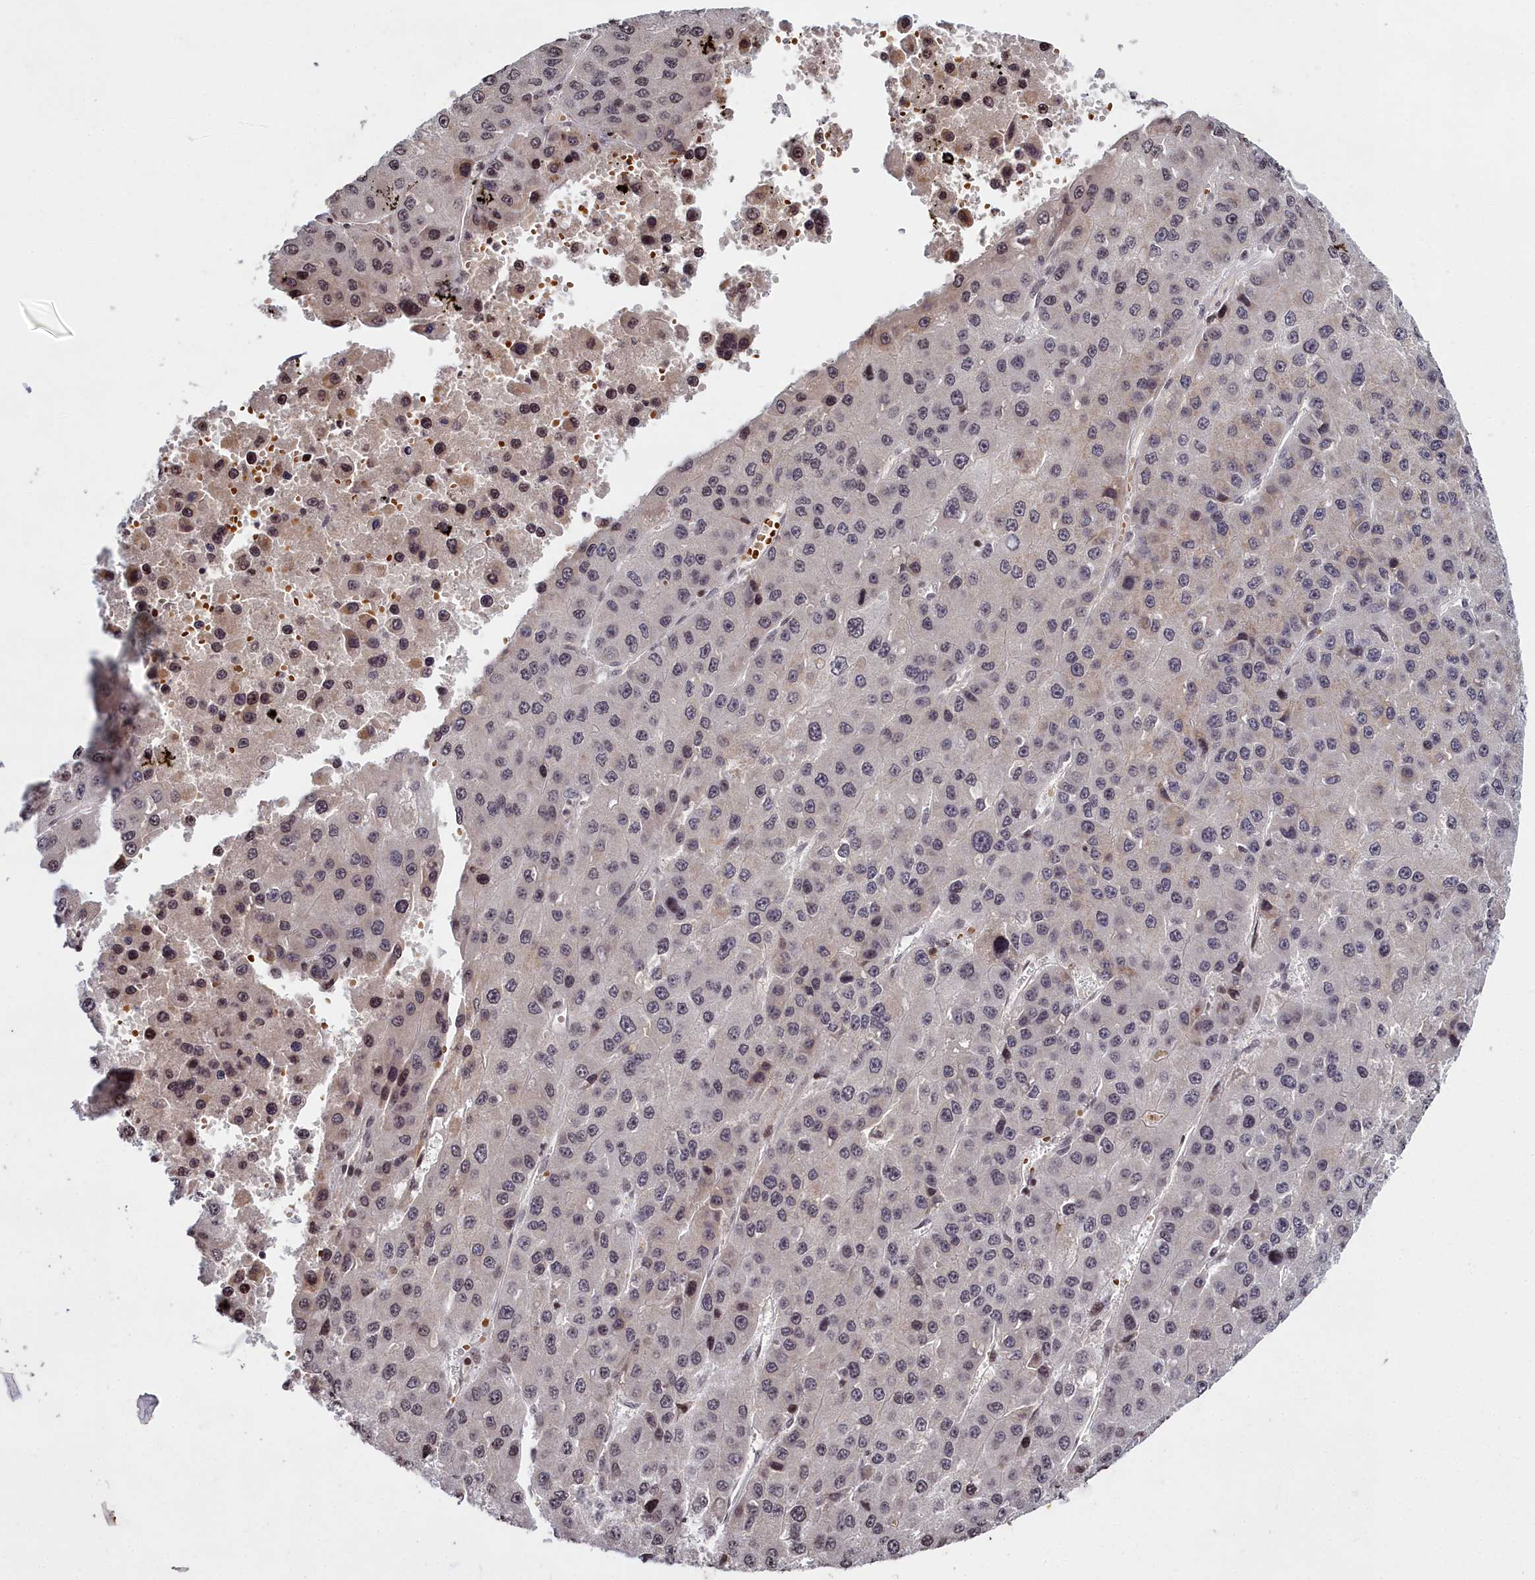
{"staining": {"intensity": "weak", "quantity": "25%-75%", "location": "cytoplasmic/membranous,nuclear"}, "tissue": "liver cancer", "cell_type": "Tumor cells", "image_type": "cancer", "snomed": [{"axis": "morphology", "description": "Carcinoma, Hepatocellular, NOS"}, {"axis": "topography", "description": "Liver"}], "caption": "A brown stain highlights weak cytoplasmic/membranous and nuclear expression of a protein in liver hepatocellular carcinoma tumor cells.", "gene": "FZD4", "patient": {"sex": "female", "age": 73}}